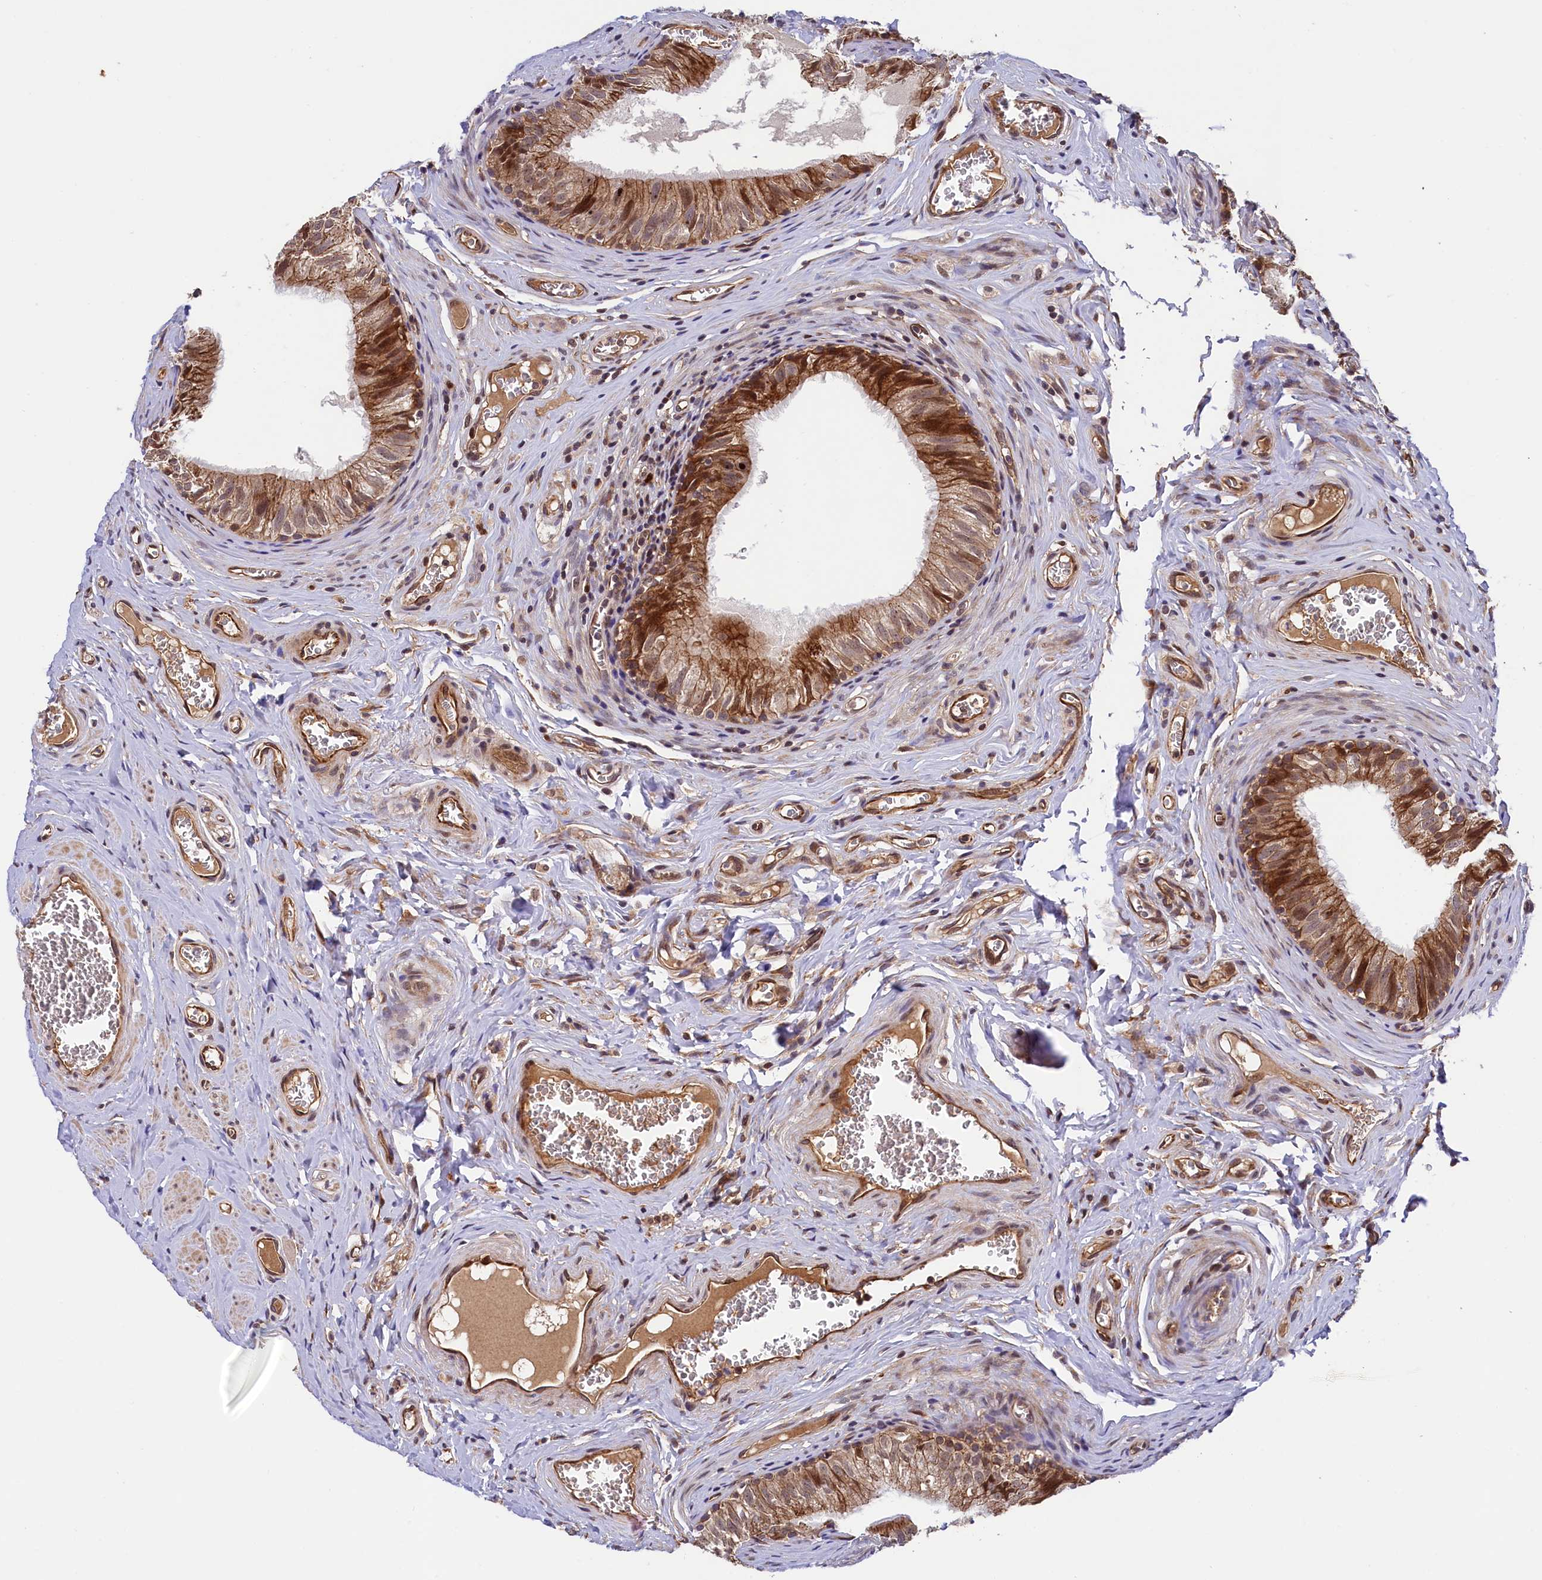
{"staining": {"intensity": "moderate", "quantity": "25%-75%", "location": "cytoplasmic/membranous,nuclear"}, "tissue": "epididymis", "cell_type": "Glandular cells", "image_type": "normal", "snomed": [{"axis": "morphology", "description": "Normal tissue, NOS"}, {"axis": "topography", "description": "Epididymis"}], "caption": "A medium amount of moderate cytoplasmic/membranous,nuclear staining is seen in about 25%-75% of glandular cells in benign epididymis.", "gene": "ARL14EP", "patient": {"sex": "male", "age": 42}}